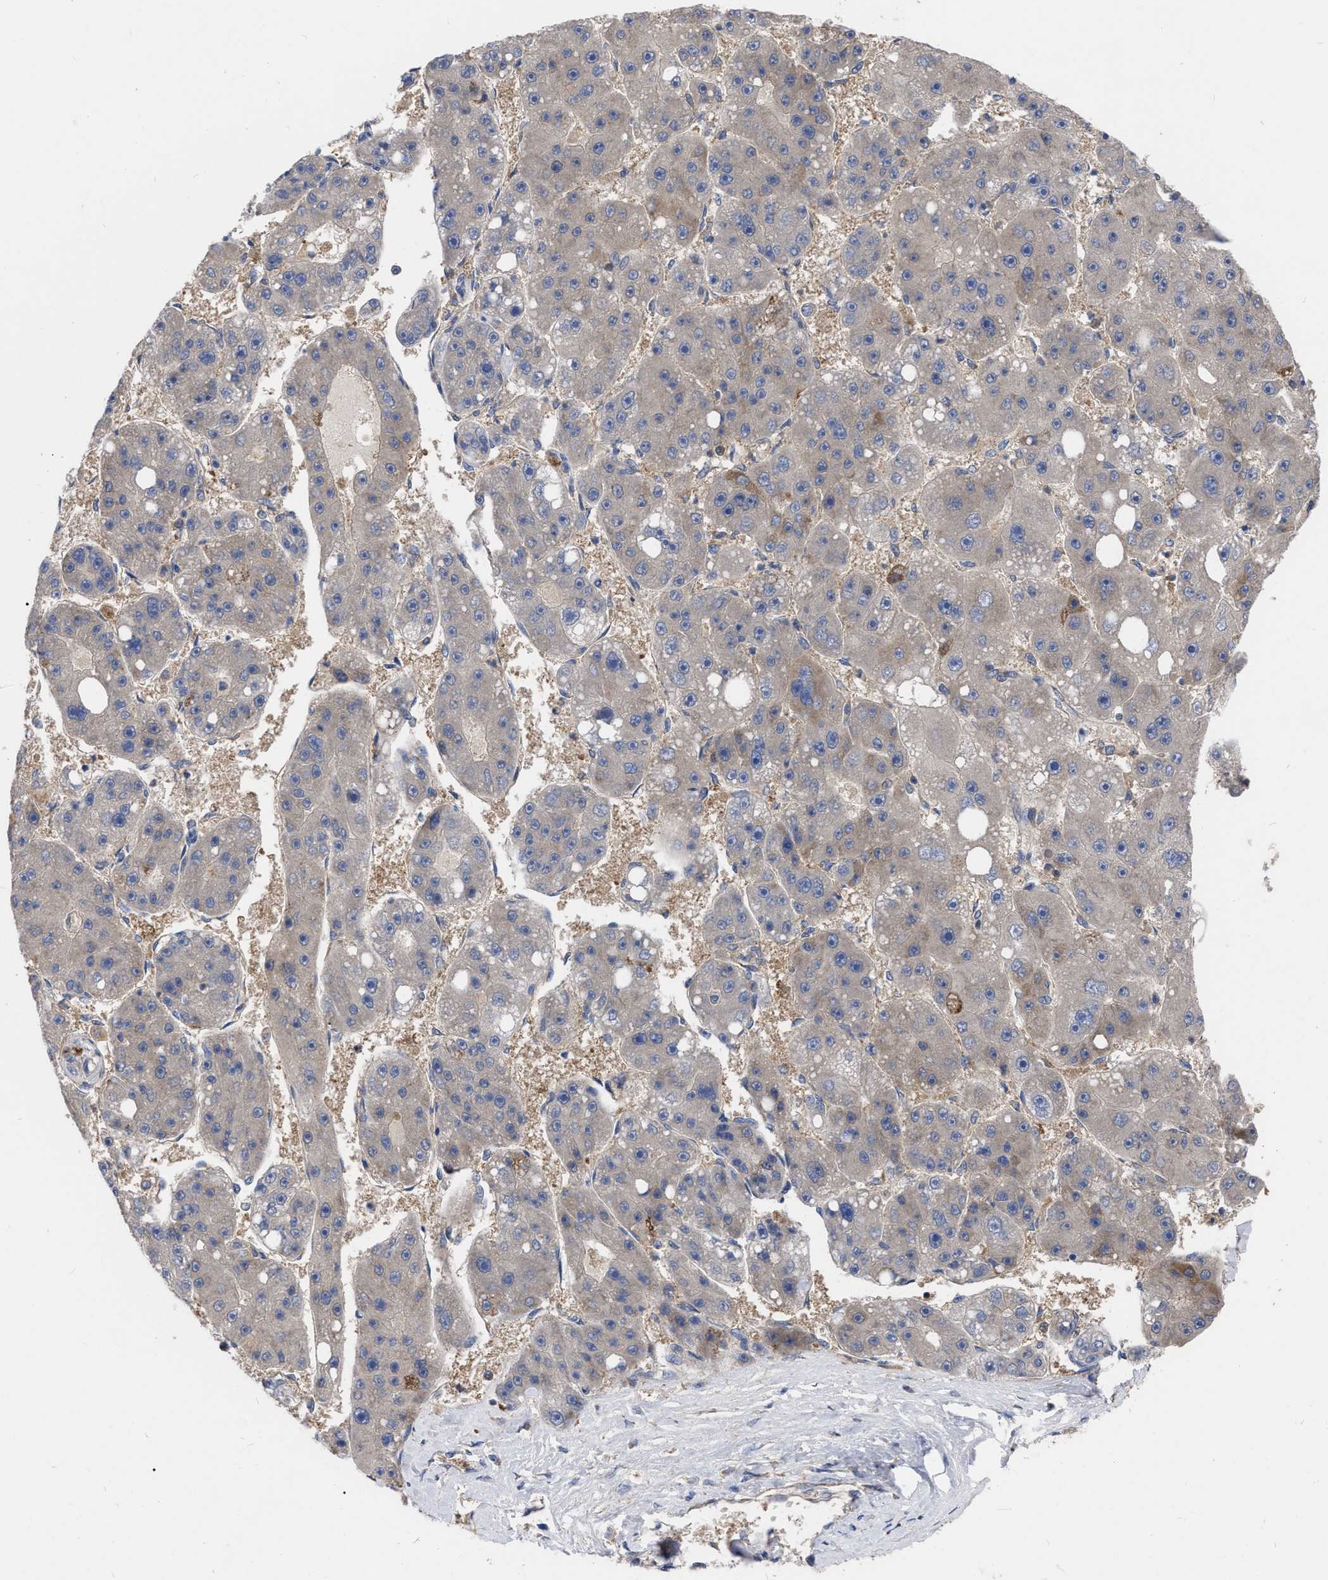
{"staining": {"intensity": "moderate", "quantity": "<25%", "location": "cytoplasmic/membranous"}, "tissue": "liver cancer", "cell_type": "Tumor cells", "image_type": "cancer", "snomed": [{"axis": "morphology", "description": "Carcinoma, Hepatocellular, NOS"}, {"axis": "topography", "description": "Liver"}], "caption": "This micrograph shows liver cancer stained with immunohistochemistry (IHC) to label a protein in brown. The cytoplasmic/membranous of tumor cells show moderate positivity for the protein. Nuclei are counter-stained blue.", "gene": "CDKN2C", "patient": {"sex": "female", "age": 61}}